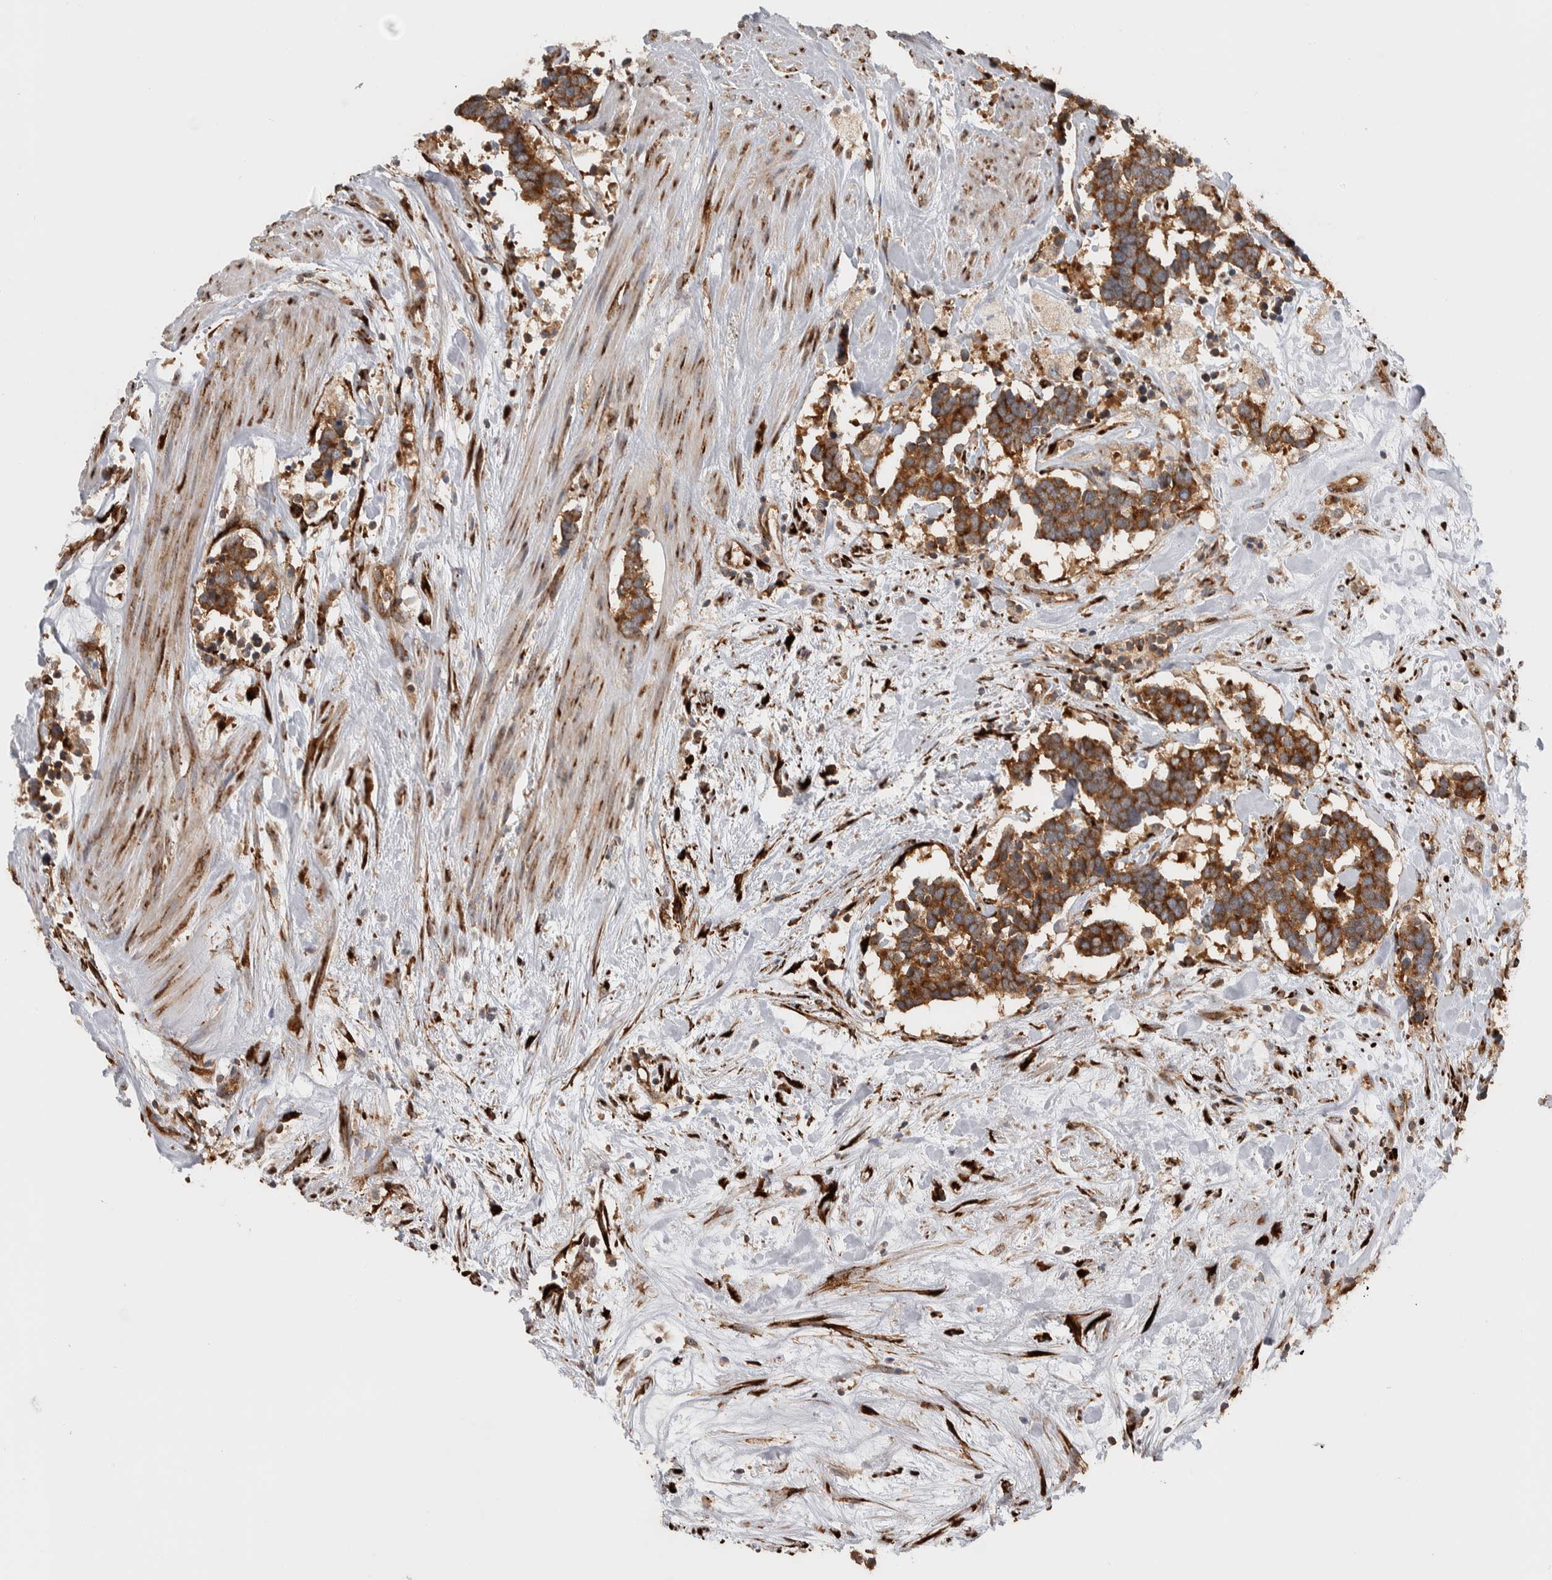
{"staining": {"intensity": "strong", "quantity": ">75%", "location": "cytoplasmic/membranous"}, "tissue": "carcinoid", "cell_type": "Tumor cells", "image_type": "cancer", "snomed": [{"axis": "morphology", "description": "Carcinoma, NOS"}, {"axis": "morphology", "description": "Carcinoid, malignant, NOS"}, {"axis": "topography", "description": "Urinary bladder"}], "caption": "Carcinoma tissue shows strong cytoplasmic/membranous positivity in about >75% of tumor cells Ihc stains the protein of interest in brown and the nuclei are stained blue.", "gene": "EIF3H", "patient": {"sex": "male", "age": 57}}